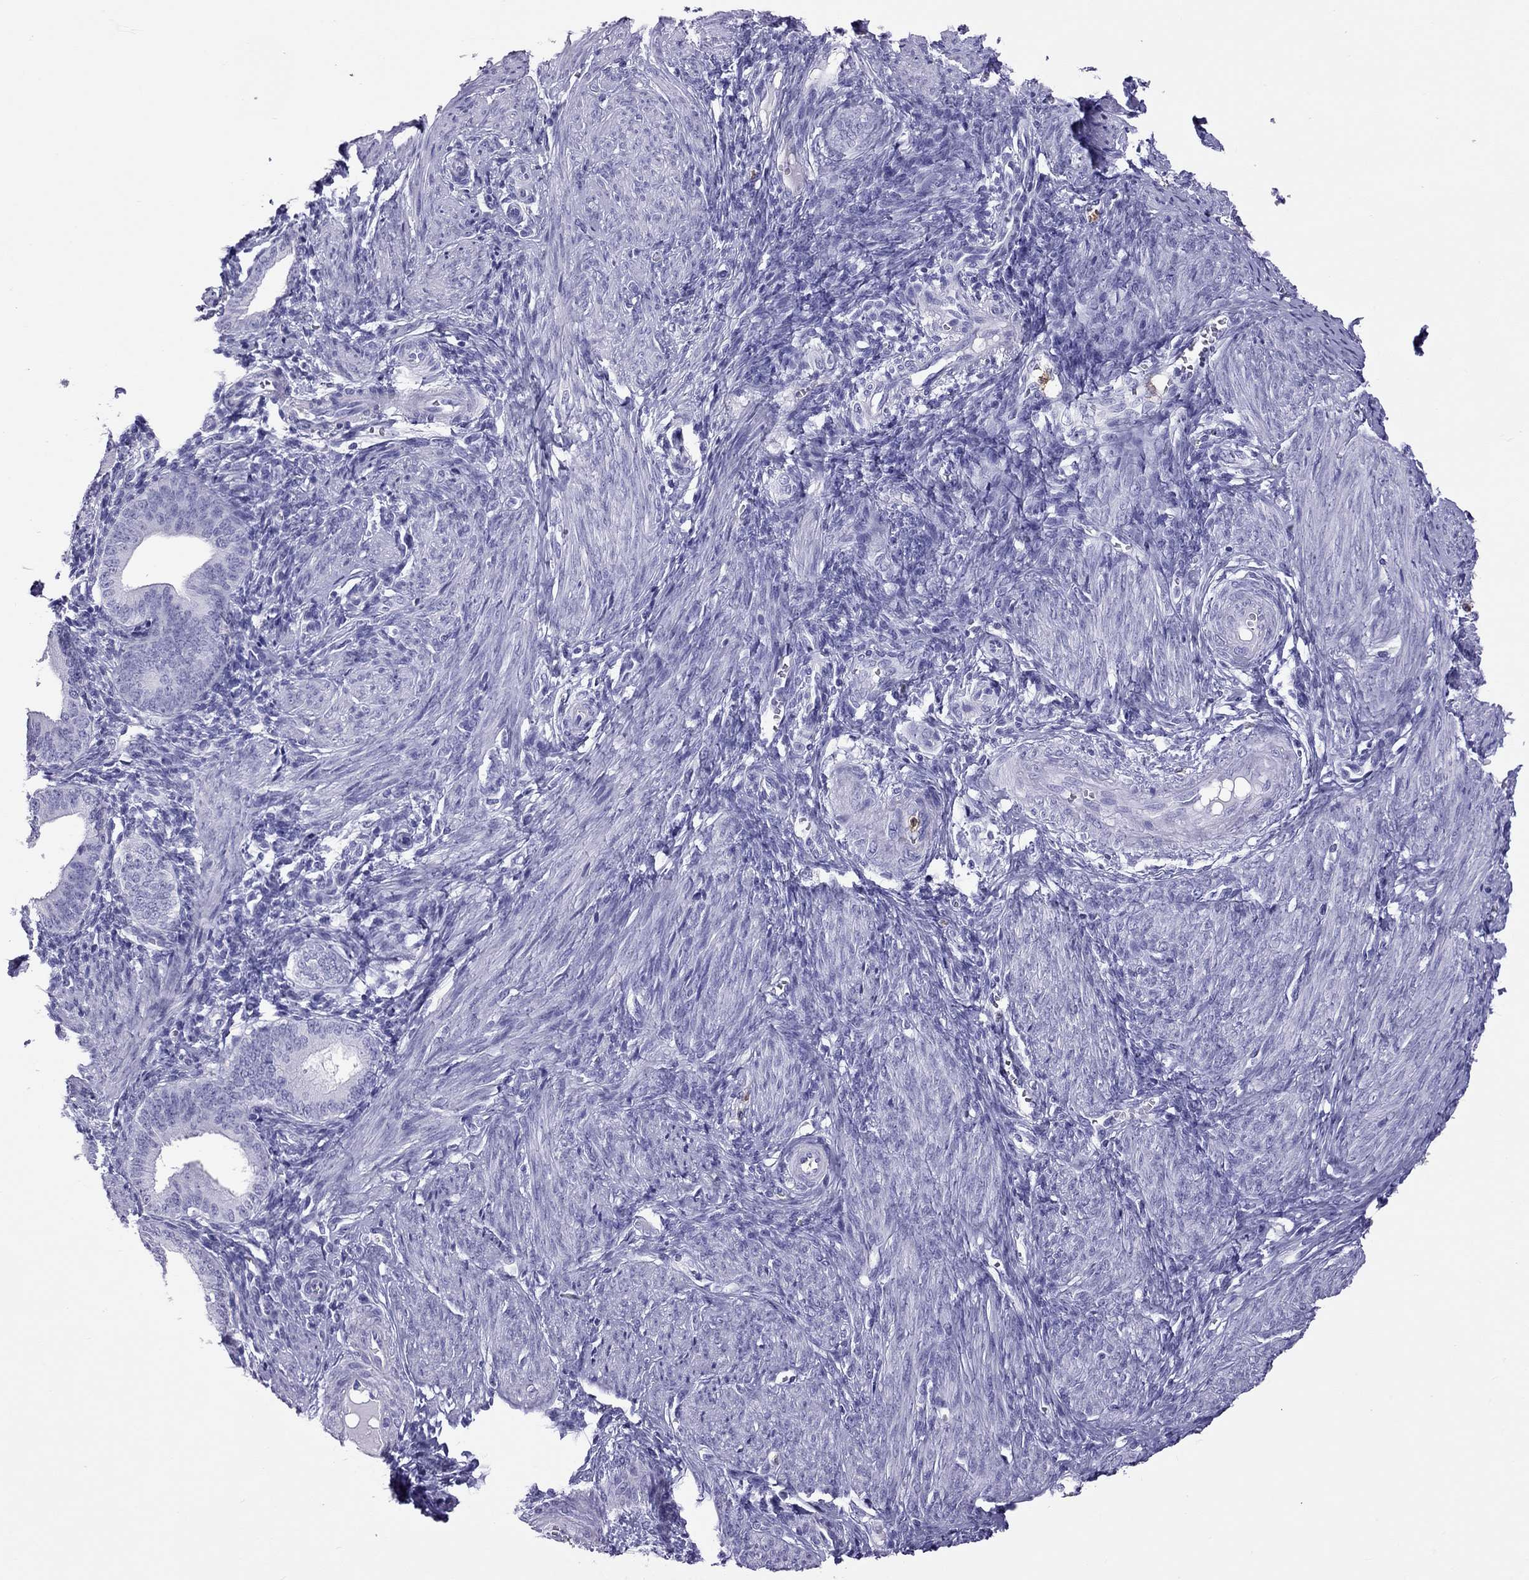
{"staining": {"intensity": "negative", "quantity": "none", "location": "none"}, "tissue": "endometrium", "cell_type": "Cells in endometrial stroma", "image_type": "normal", "snomed": [{"axis": "morphology", "description": "Normal tissue, NOS"}, {"axis": "topography", "description": "Endometrium"}], "caption": "Histopathology image shows no significant protein expression in cells in endometrial stroma of unremarkable endometrium.", "gene": "SLAMF1", "patient": {"sex": "female", "age": 42}}